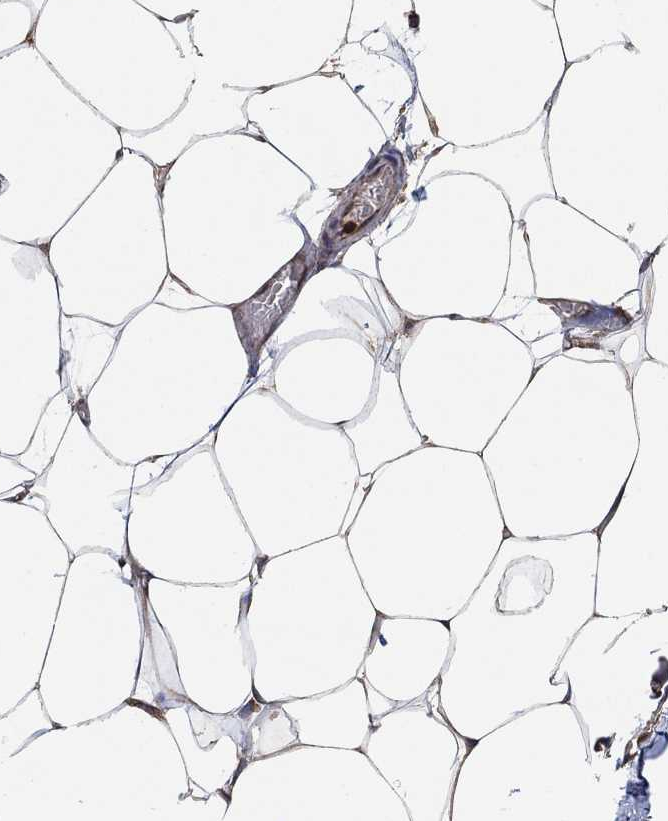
{"staining": {"intensity": "moderate", "quantity": "<25%", "location": "nuclear"}, "tissue": "adipose tissue", "cell_type": "Adipocytes", "image_type": "normal", "snomed": [{"axis": "morphology", "description": "Normal tissue, NOS"}, {"axis": "topography", "description": "Adipose tissue"}], "caption": "This is an image of immunohistochemistry staining of benign adipose tissue, which shows moderate expression in the nuclear of adipocytes.", "gene": "UNC5B", "patient": {"sex": "male", "age": 57}}